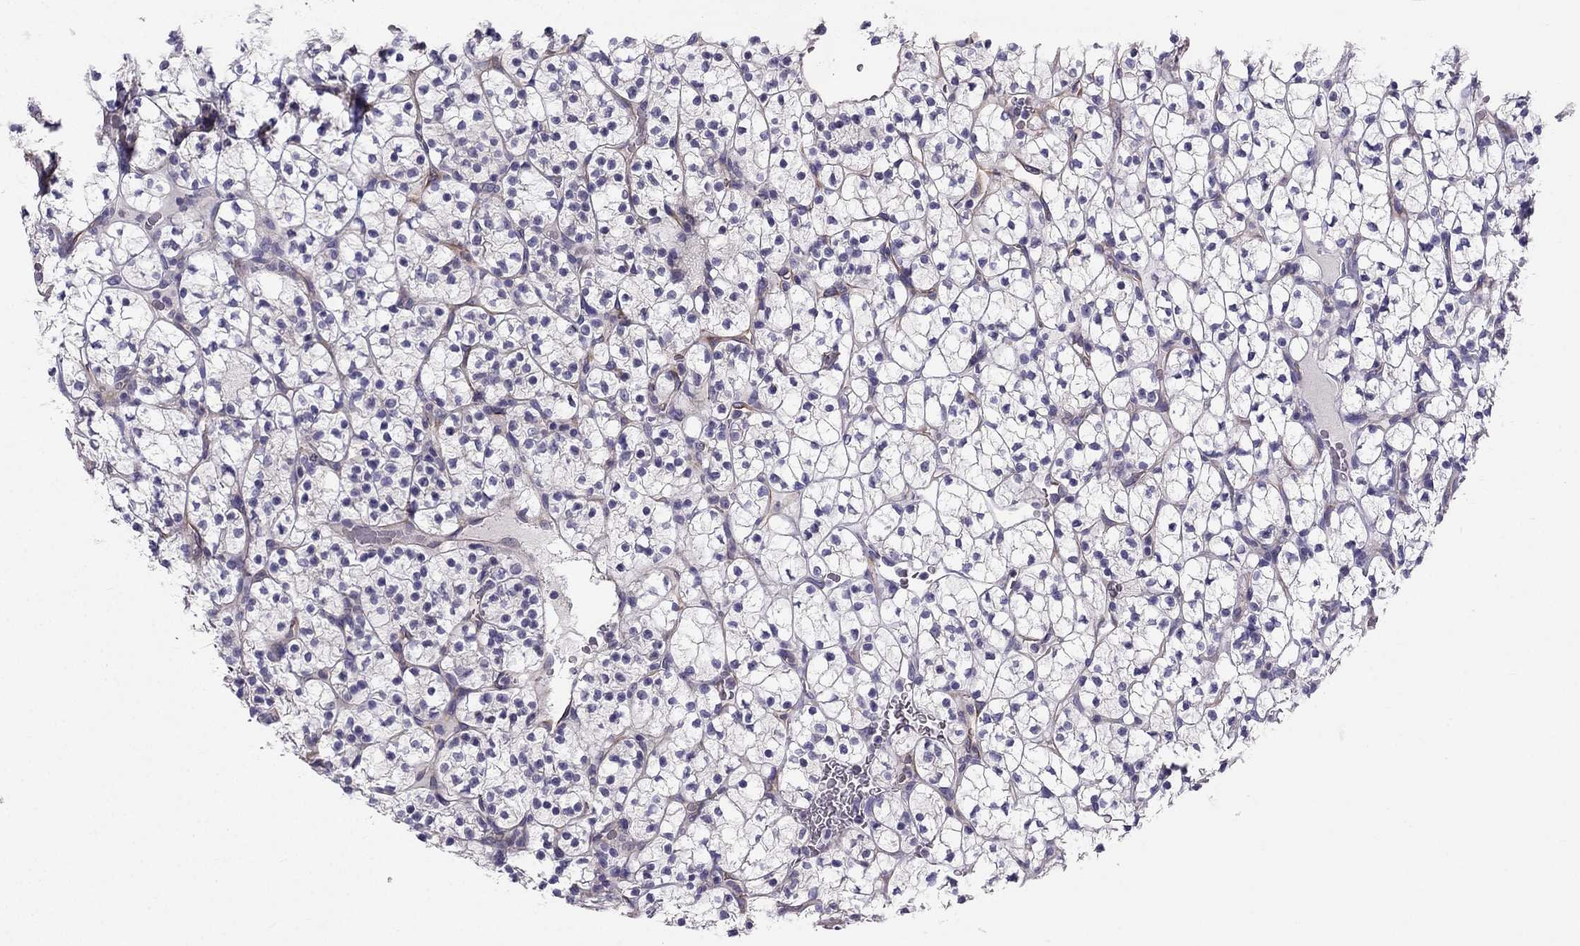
{"staining": {"intensity": "negative", "quantity": "none", "location": "none"}, "tissue": "renal cancer", "cell_type": "Tumor cells", "image_type": "cancer", "snomed": [{"axis": "morphology", "description": "Adenocarcinoma, NOS"}, {"axis": "topography", "description": "Kidney"}], "caption": "An IHC image of renal cancer is shown. There is no staining in tumor cells of renal cancer. Nuclei are stained in blue.", "gene": "SYT5", "patient": {"sex": "female", "age": 89}}